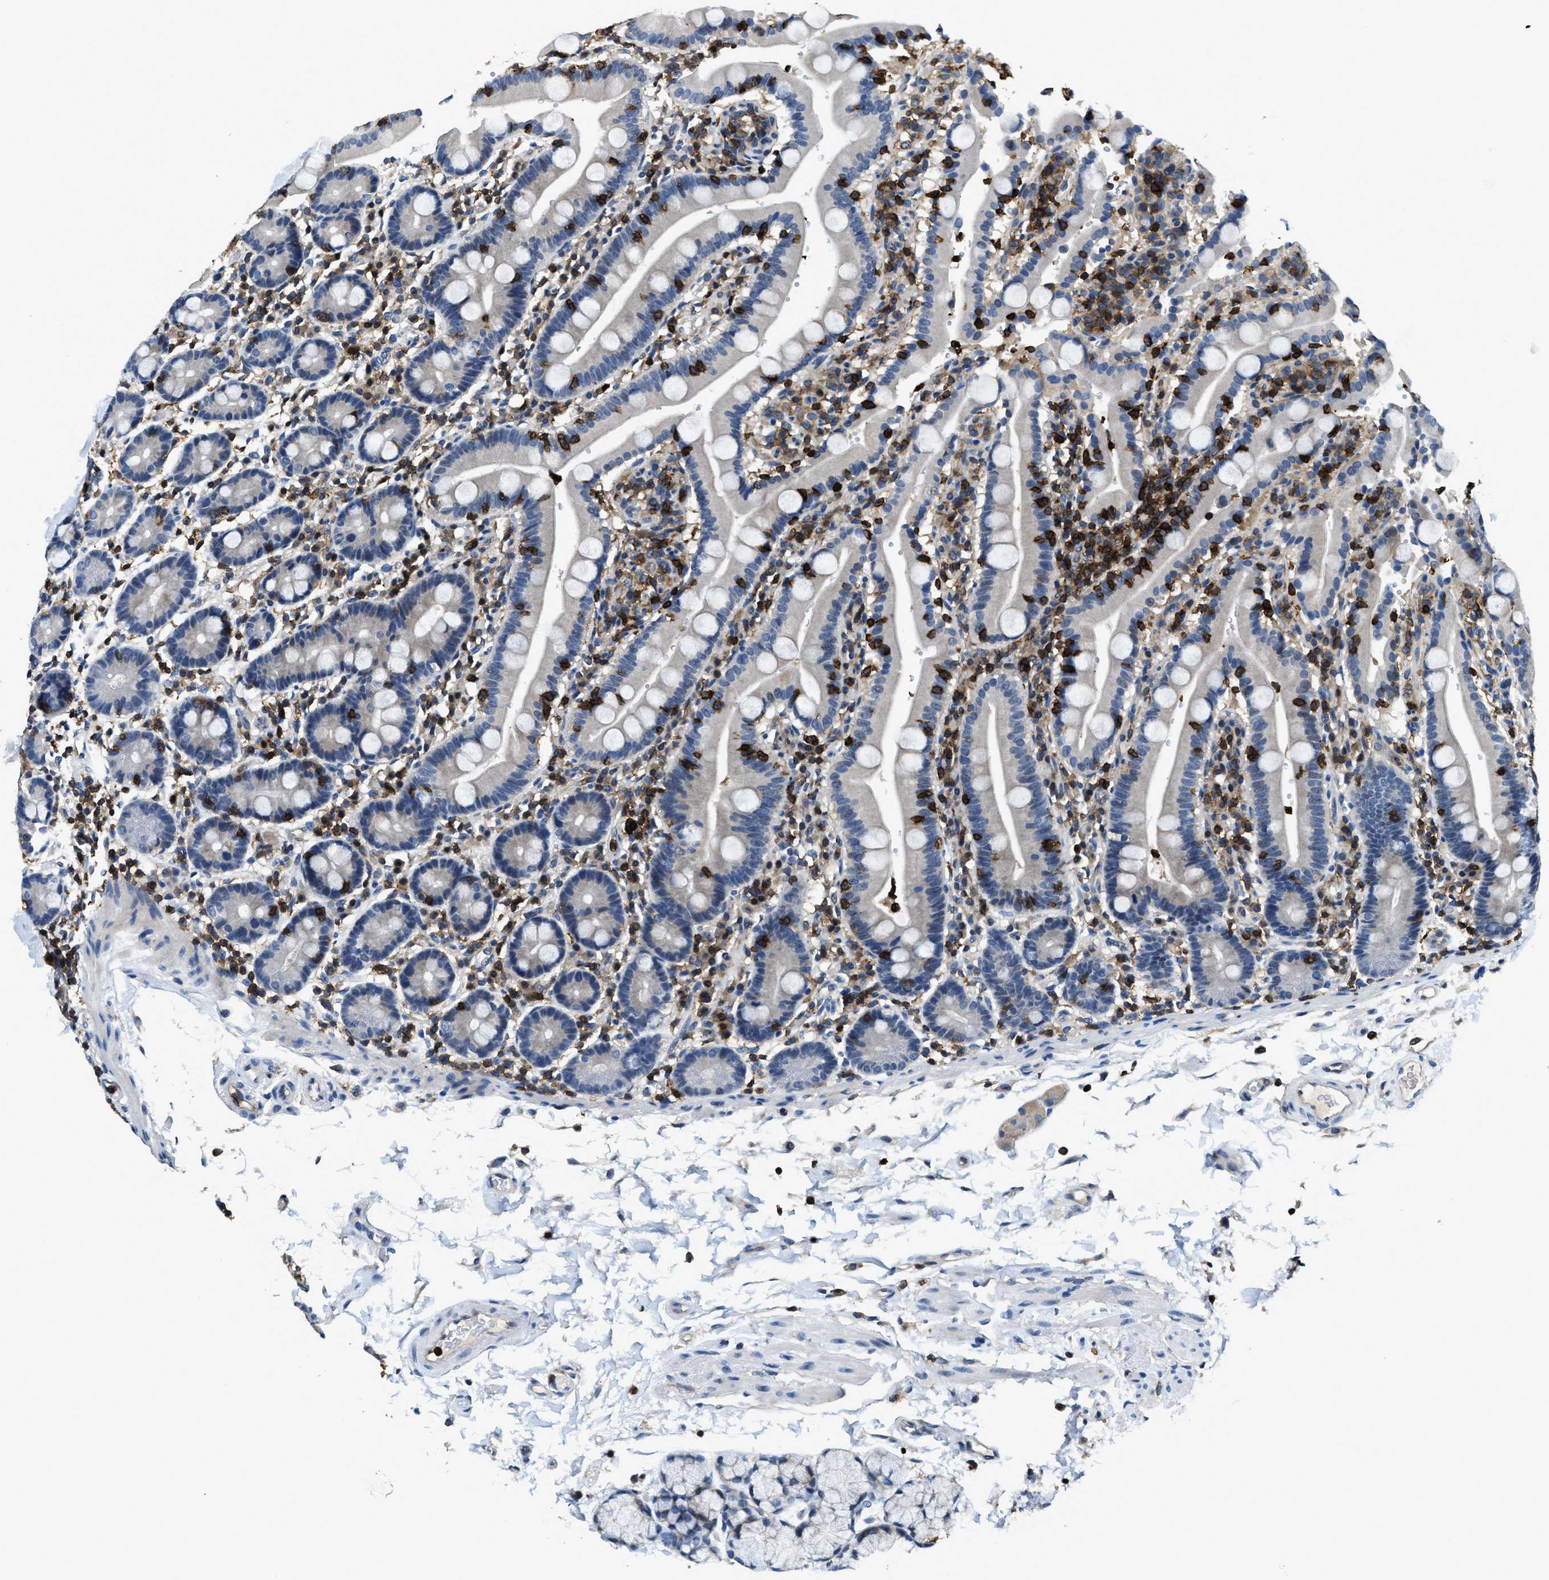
{"staining": {"intensity": "negative", "quantity": "none", "location": "none"}, "tissue": "duodenum", "cell_type": "Glandular cells", "image_type": "normal", "snomed": [{"axis": "morphology", "description": "Normal tissue, NOS"}, {"axis": "topography", "description": "Small intestine, NOS"}], "caption": "Immunohistochemistry of unremarkable duodenum reveals no positivity in glandular cells.", "gene": "MYO1G", "patient": {"sex": "female", "age": 71}}